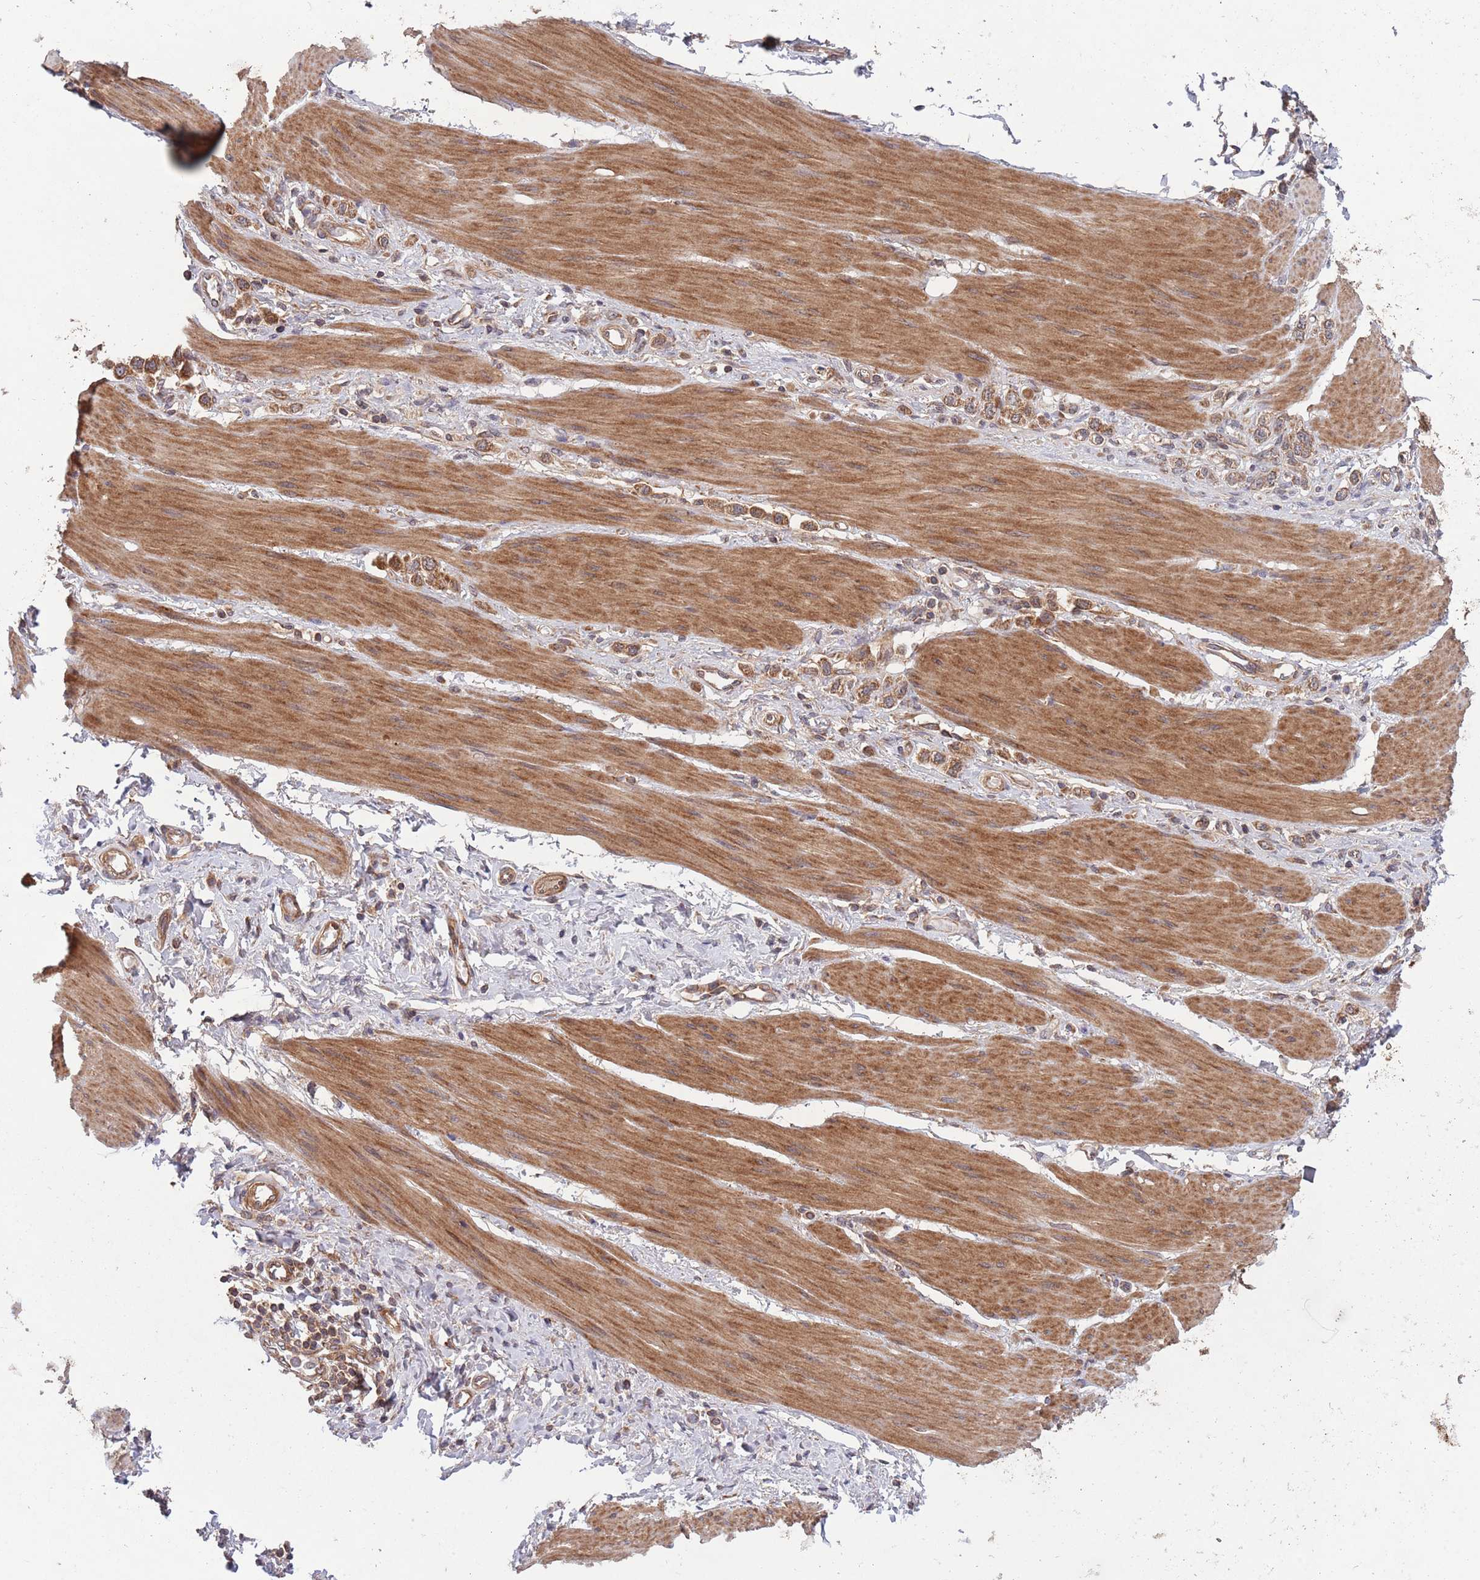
{"staining": {"intensity": "moderate", "quantity": ">75%", "location": "cytoplasmic/membranous"}, "tissue": "stomach cancer", "cell_type": "Tumor cells", "image_type": "cancer", "snomed": [{"axis": "morphology", "description": "Adenocarcinoma, NOS"}, {"axis": "topography", "description": "Stomach"}], "caption": "This image shows stomach adenocarcinoma stained with immunohistochemistry (IHC) to label a protein in brown. The cytoplasmic/membranous of tumor cells show moderate positivity for the protein. Nuclei are counter-stained blue.", "gene": "MFNG", "patient": {"sex": "female", "age": 65}}